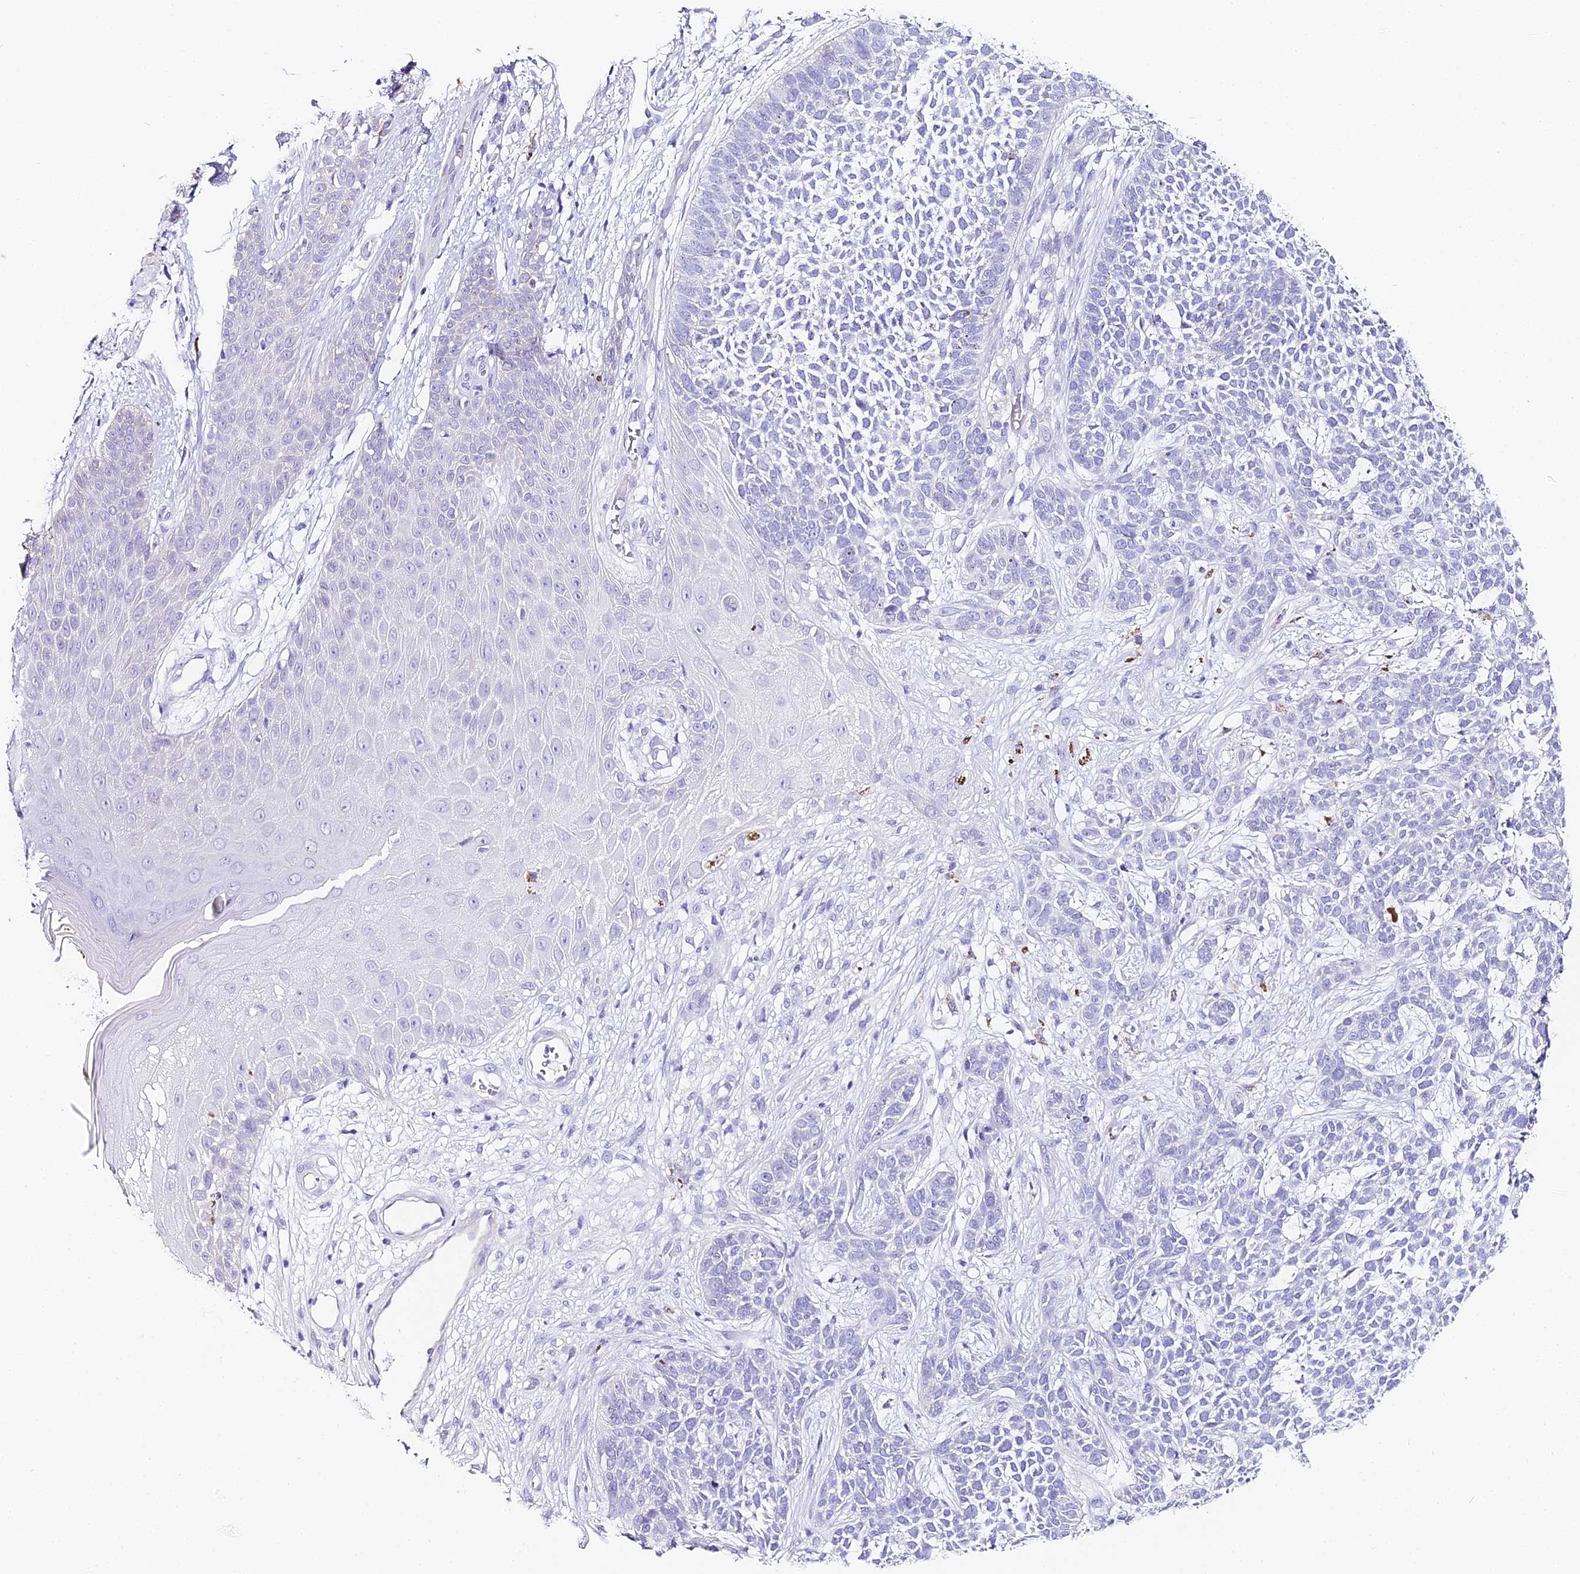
{"staining": {"intensity": "negative", "quantity": "none", "location": "none"}, "tissue": "skin cancer", "cell_type": "Tumor cells", "image_type": "cancer", "snomed": [{"axis": "morphology", "description": "Basal cell carcinoma"}, {"axis": "topography", "description": "Skin"}], "caption": "Immunohistochemistry photomicrograph of neoplastic tissue: skin basal cell carcinoma stained with DAB displays no significant protein expression in tumor cells.", "gene": "ABHD14A-ACY1", "patient": {"sex": "female", "age": 84}}